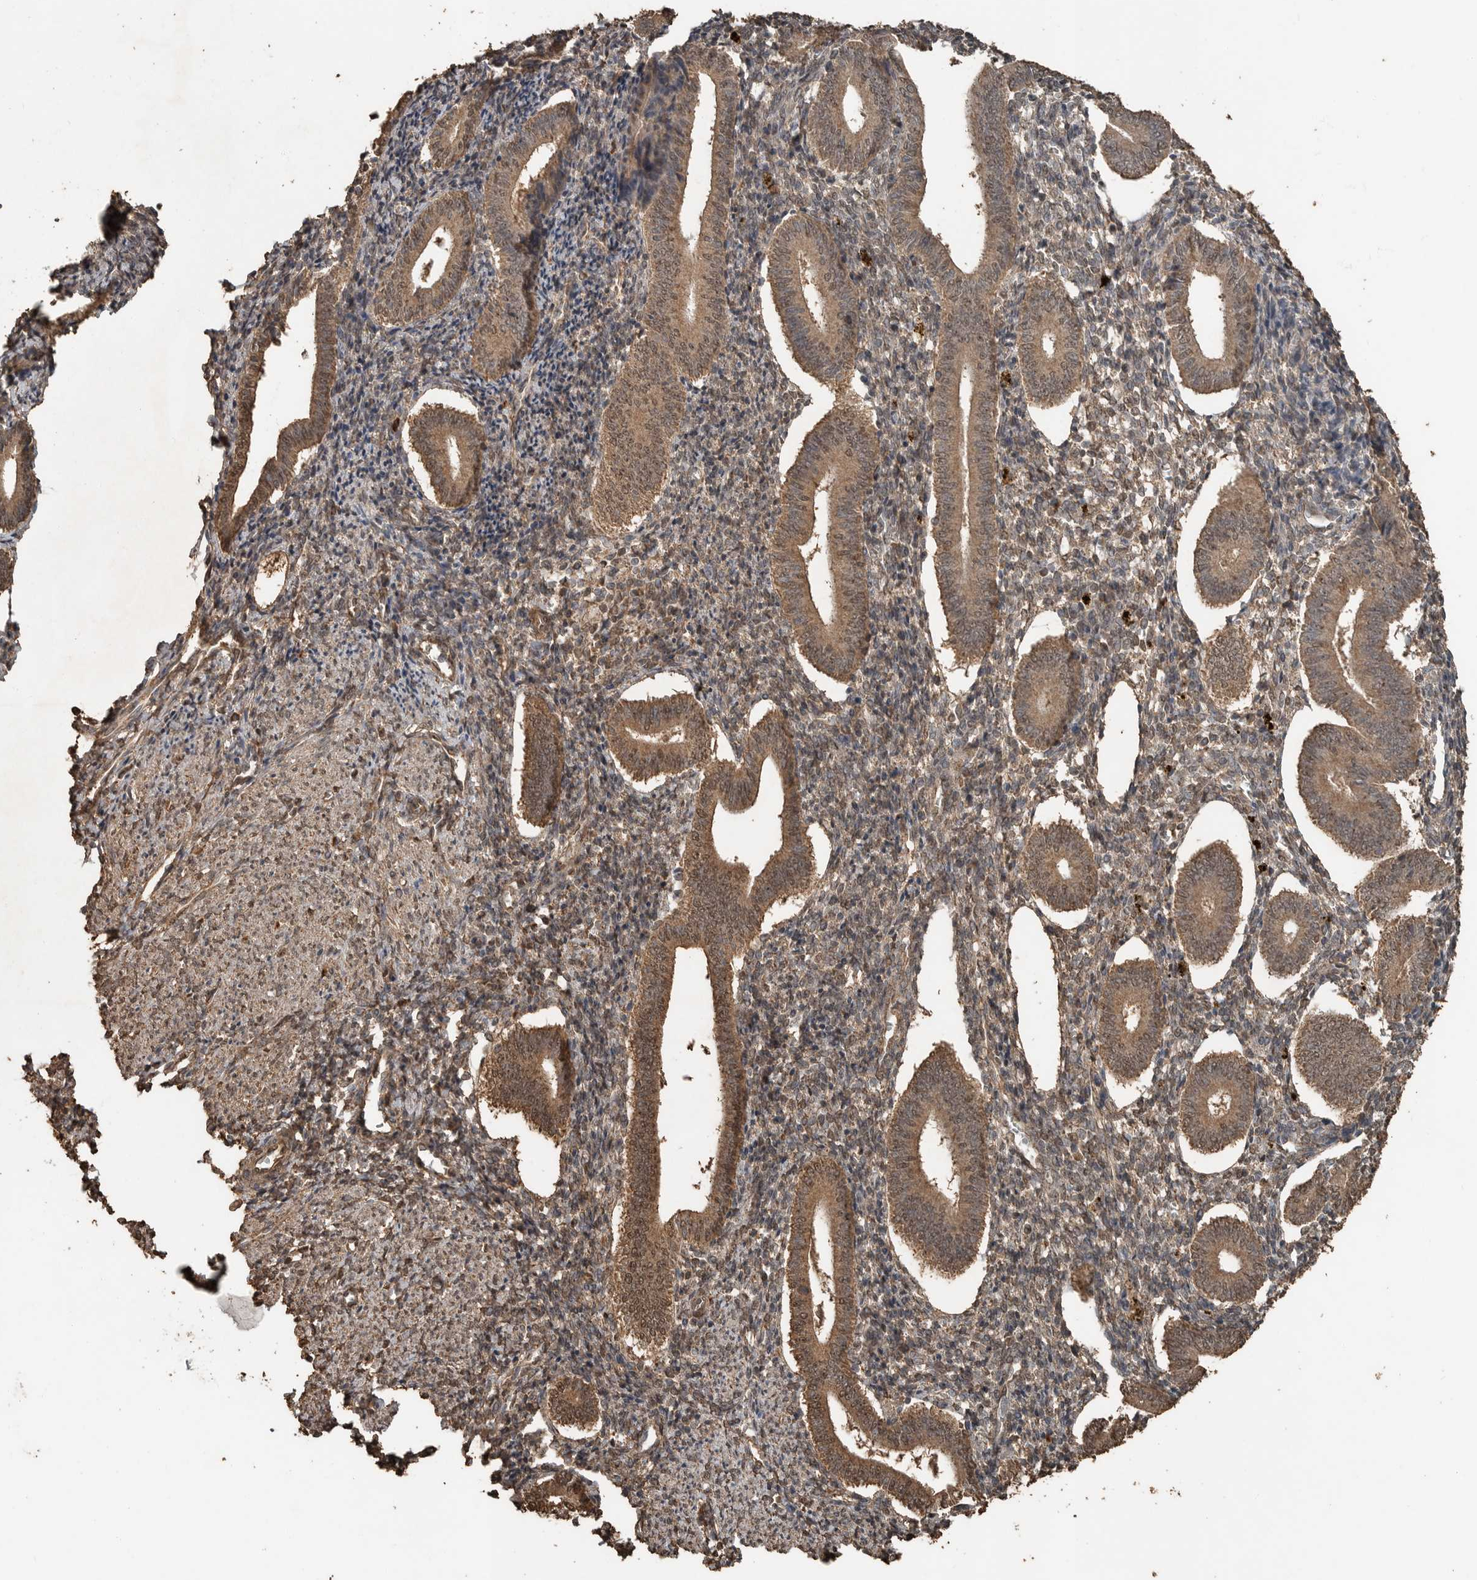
{"staining": {"intensity": "weak", "quantity": ">75%", "location": "cytoplasmic/membranous,nuclear"}, "tissue": "endometrium", "cell_type": "Cells in endometrial stroma", "image_type": "normal", "snomed": [{"axis": "morphology", "description": "Normal tissue, NOS"}, {"axis": "topography", "description": "Uterus"}, {"axis": "topography", "description": "Endometrium"}], "caption": "The histopathology image shows staining of normal endometrium, revealing weak cytoplasmic/membranous,nuclear protein positivity (brown color) within cells in endometrial stroma.", "gene": "BLZF1", "patient": {"sex": "female", "age": 33}}